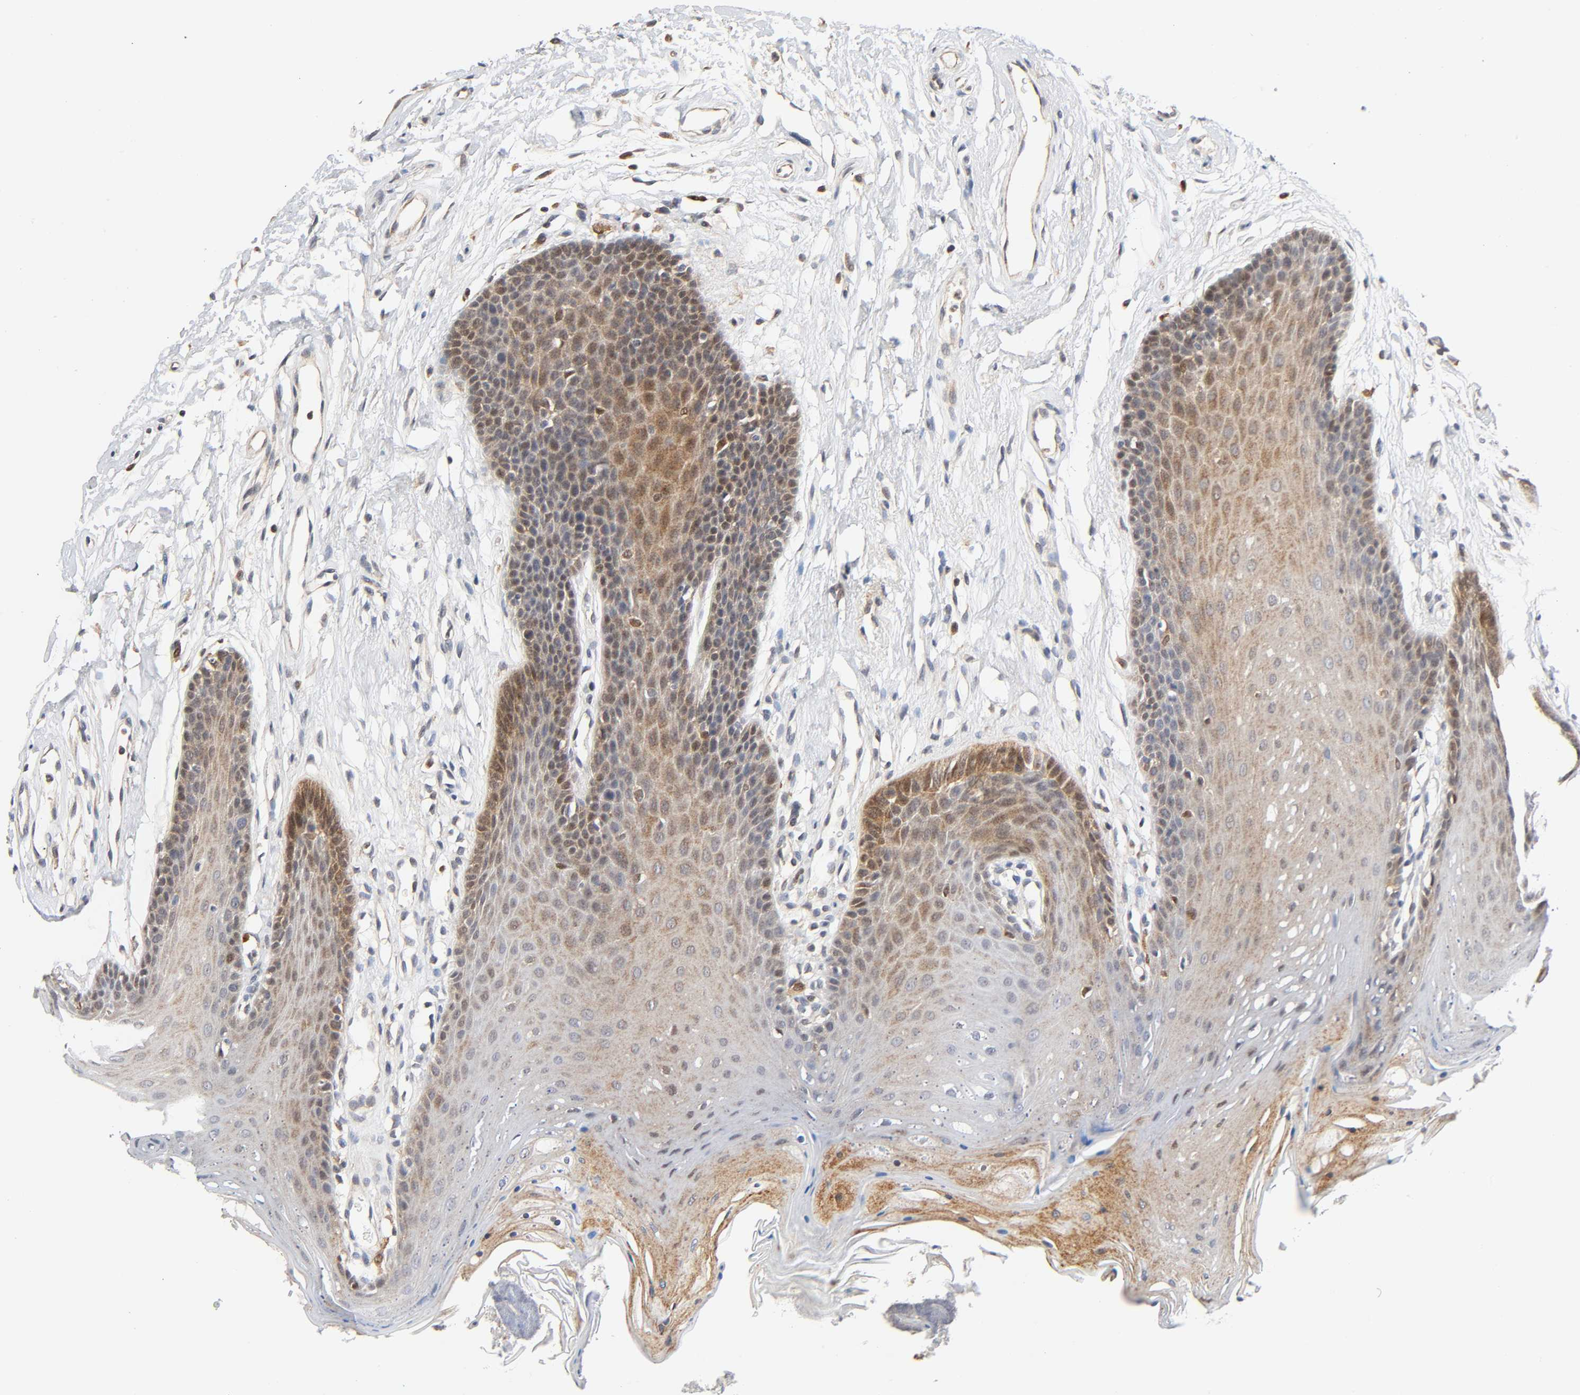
{"staining": {"intensity": "weak", "quantity": "25%-75%", "location": "cytoplasmic/membranous,nuclear"}, "tissue": "oral mucosa", "cell_type": "Squamous epithelial cells", "image_type": "normal", "snomed": [{"axis": "morphology", "description": "Normal tissue, NOS"}, {"axis": "topography", "description": "Oral tissue"}], "caption": "An immunohistochemistry image of unremarkable tissue is shown. Protein staining in brown labels weak cytoplasmic/membranous,nuclear positivity in oral mucosa within squamous epithelial cells.", "gene": "CASP9", "patient": {"sex": "male", "age": 62}}